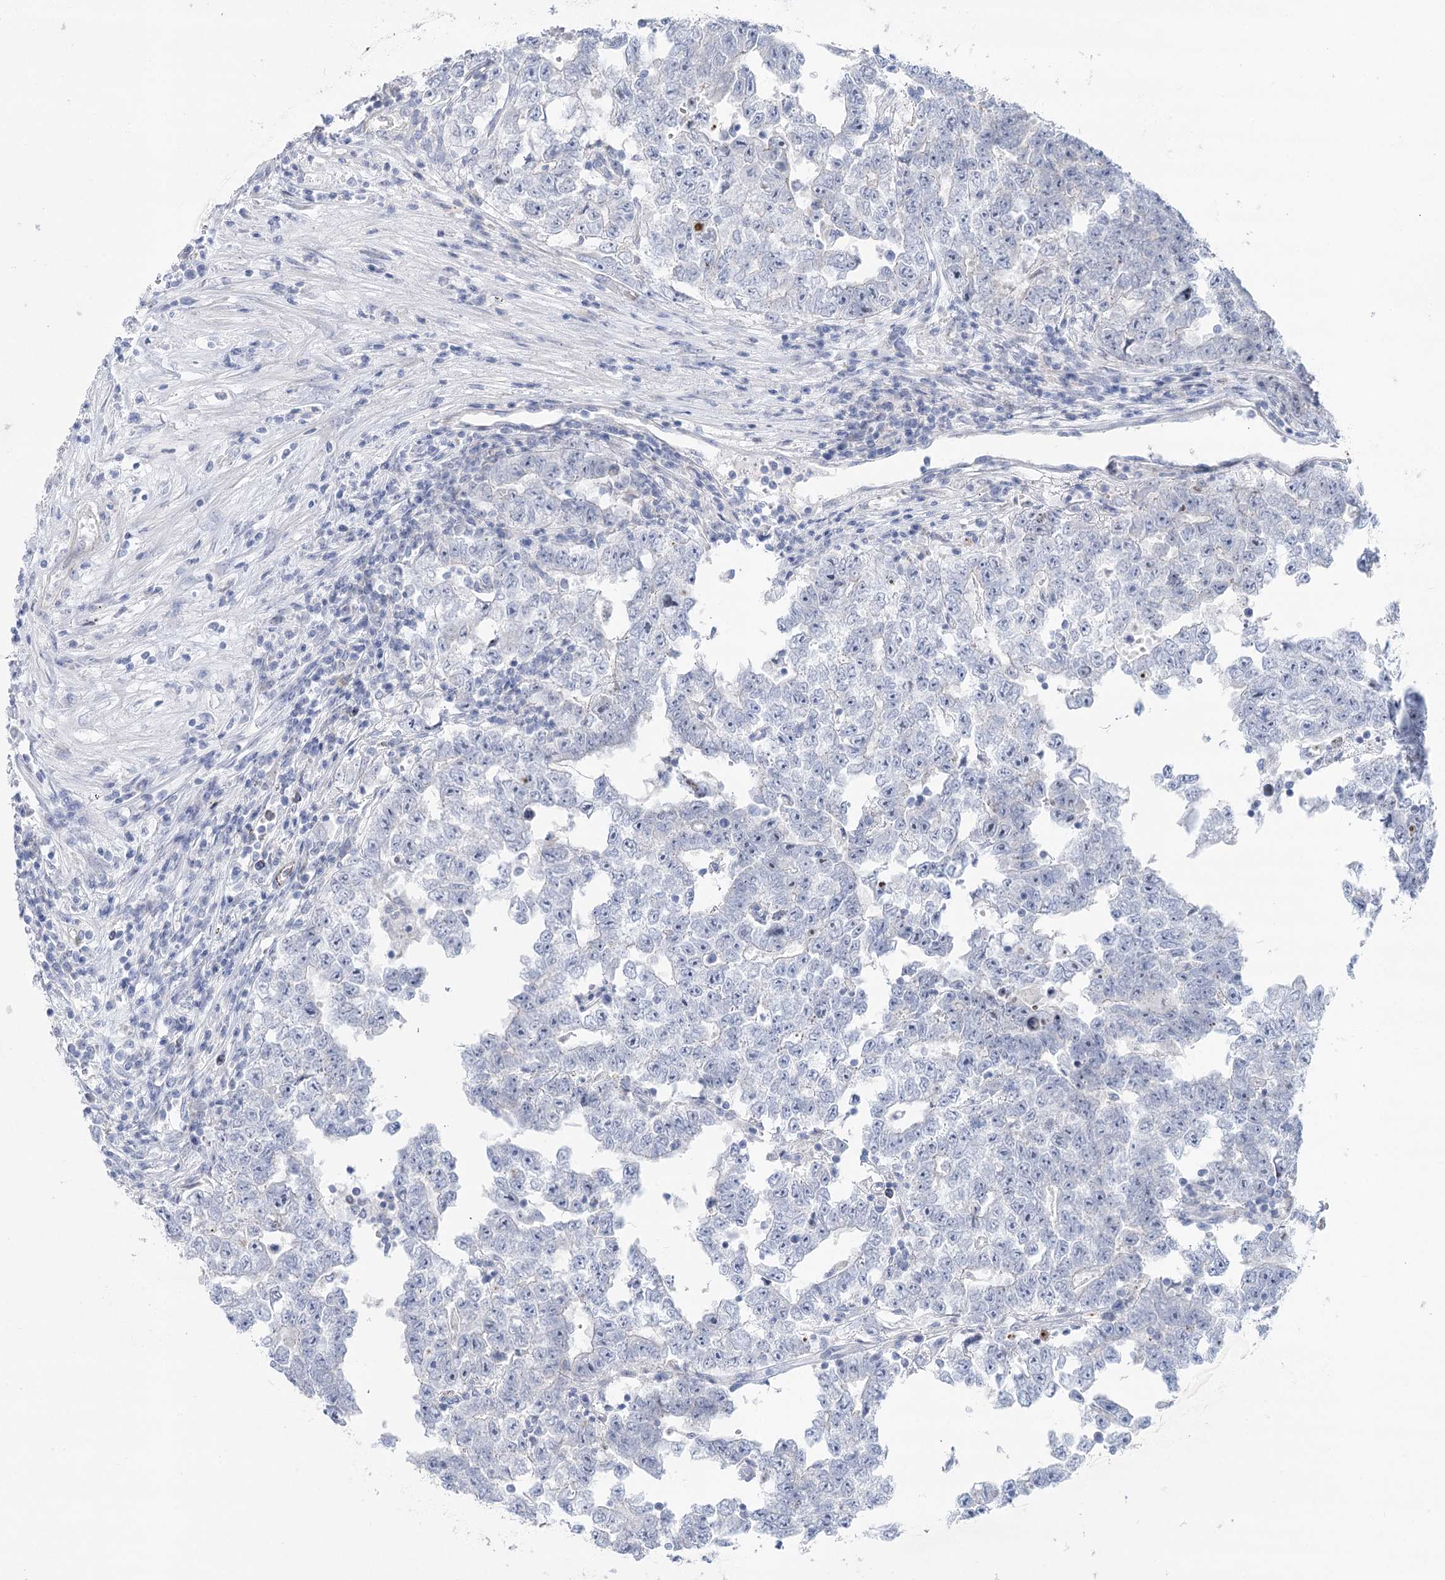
{"staining": {"intensity": "negative", "quantity": "none", "location": "none"}, "tissue": "testis cancer", "cell_type": "Tumor cells", "image_type": "cancer", "snomed": [{"axis": "morphology", "description": "Carcinoma, Embryonal, NOS"}, {"axis": "topography", "description": "Testis"}], "caption": "The IHC photomicrograph has no significant positivity in tumor cells of testis cancer tissue.", "gene": "WDR74", "patient": {"sex": "male", "age": 25}}